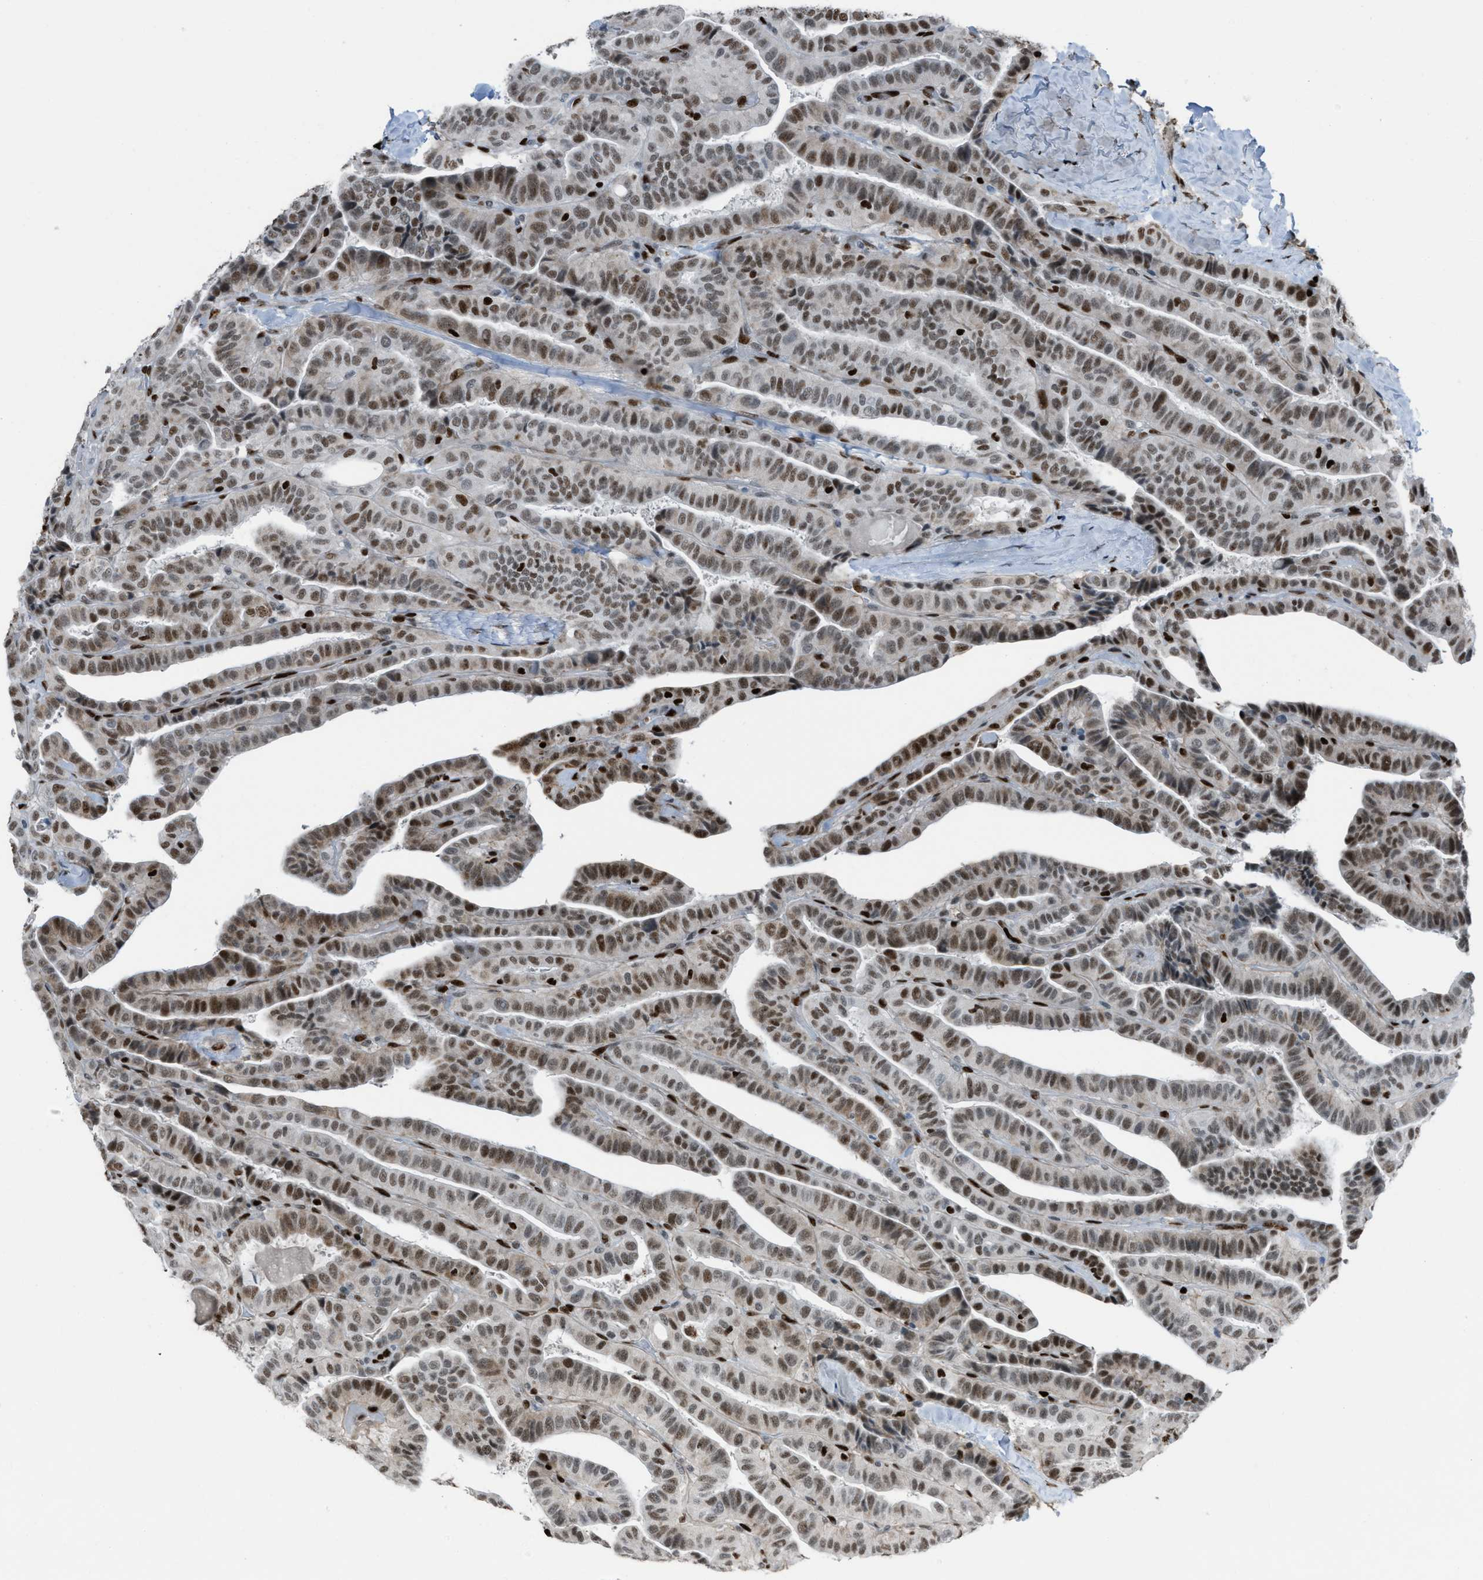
{"staining": {"intensity": "moderate", "quantity": ">75%", "location": "nuclear"}, "tissue": "thyroid cancer", "cell_type": "Tumor cells", "image_type": "cancer", "snomed": [{"axis": "morphology", "description": "Papillary adenocarcinoma, NOS"}, {"axis": "topography", "description": "Thyroid gland"}], "caption": "Thyroid cancer (papillary adenocarcinoma) tissue shows moderate nuclear staining in approximately >75% of tumor cells, visualized by immunohistochemistry.", "gene": "SLFN5", "patient": {"sex": "male", "age": 77}}